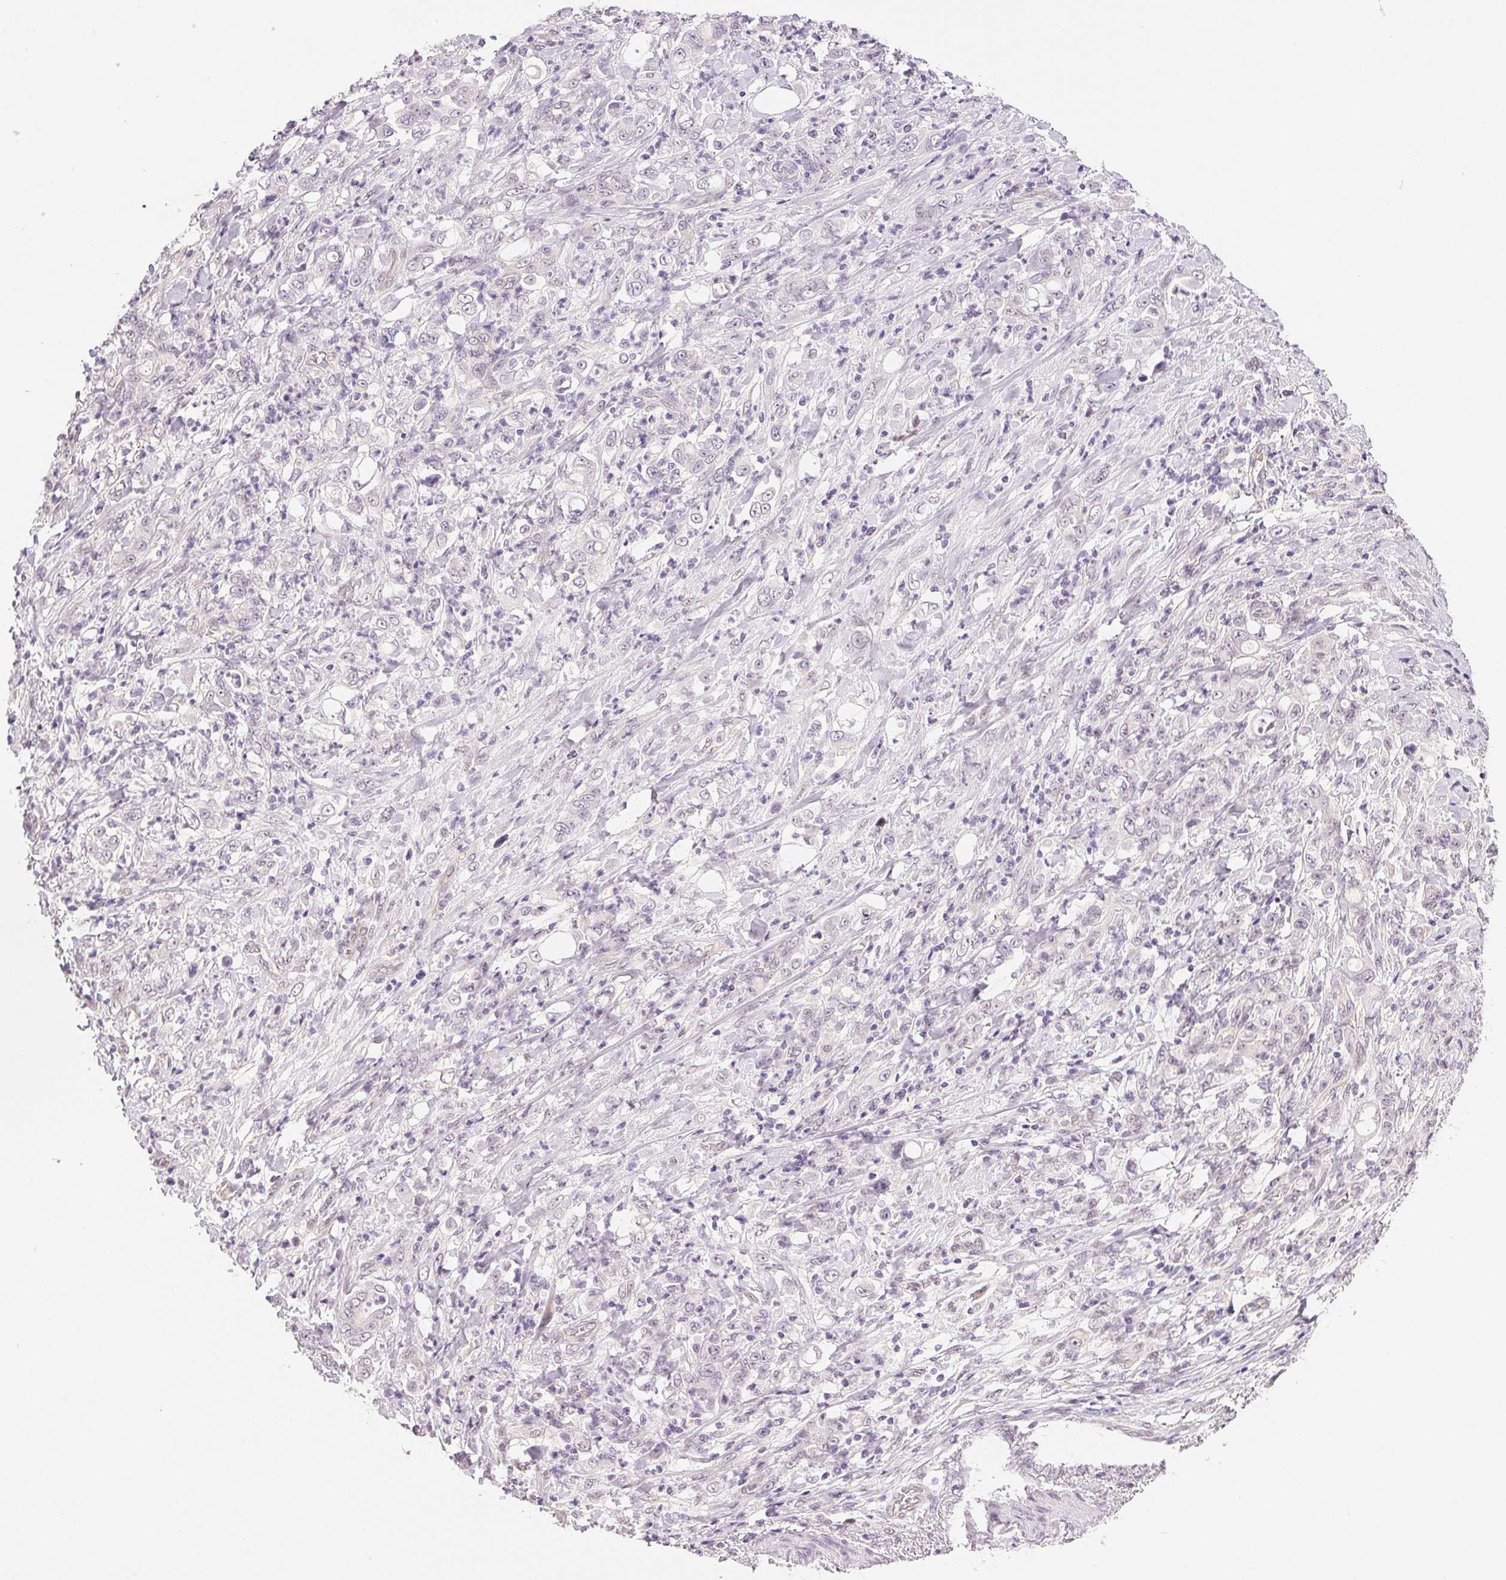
{"staining": {"intensity": "negative", "quantity": "none", "location": "none"}, "tissue": "stomach cancer", "cell_type": "Tumor cells", "image_type": "cancer", "snomed": [{"axis": "morphology", "description": "Adenocarcinoma, NOS"}, {"axis": "topography", "description": "Stomach"}], "caption": "IHC micrograph of human stomach adenocarcinoma stained for a protein (brown), which reveals no expression in tumor cells.", "gene": "PLCB1", "patient": {"sex": "female", "age": 79}}